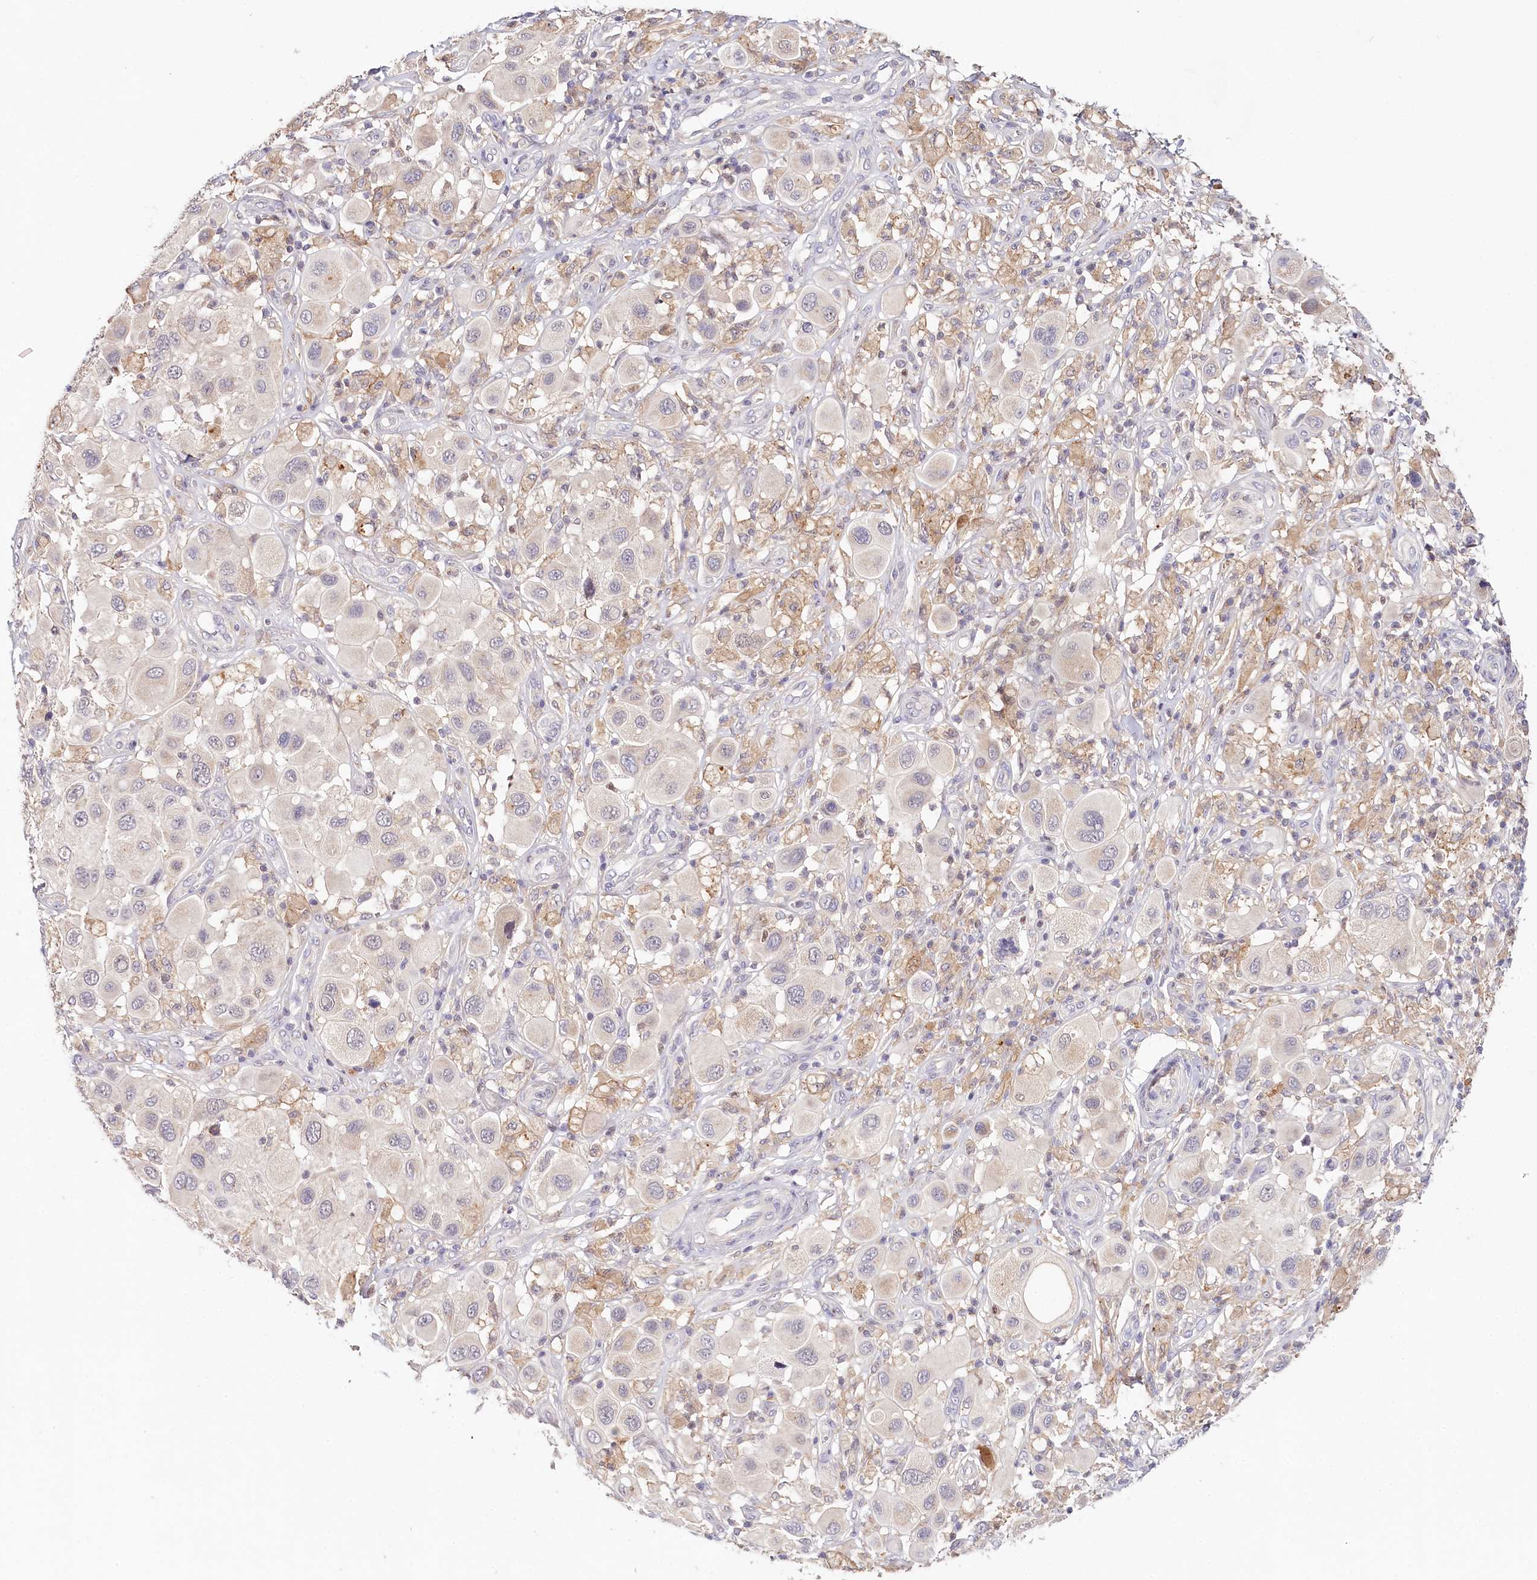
{"staining": {"intensity": "weak", "quantity": "<25%", "location": "cytoplasmic/membranous"}, "tissue": "melanoma", "cell_type": "Tumor cells", "image_type": "cancer", "snomed": [{"axis": "morphology", "description": "Malignant melanoma, Metastatic site"}, {"axis": "topography", "description": "Skin"}], "caption": "IHC of melanoma reveals no staining in tumor cells. (Immunohistochemistry (ihc), brightfield microscopy, high magnification).", "gene": "DAPK1", "patient": {"sex": "male", "age": 41}}